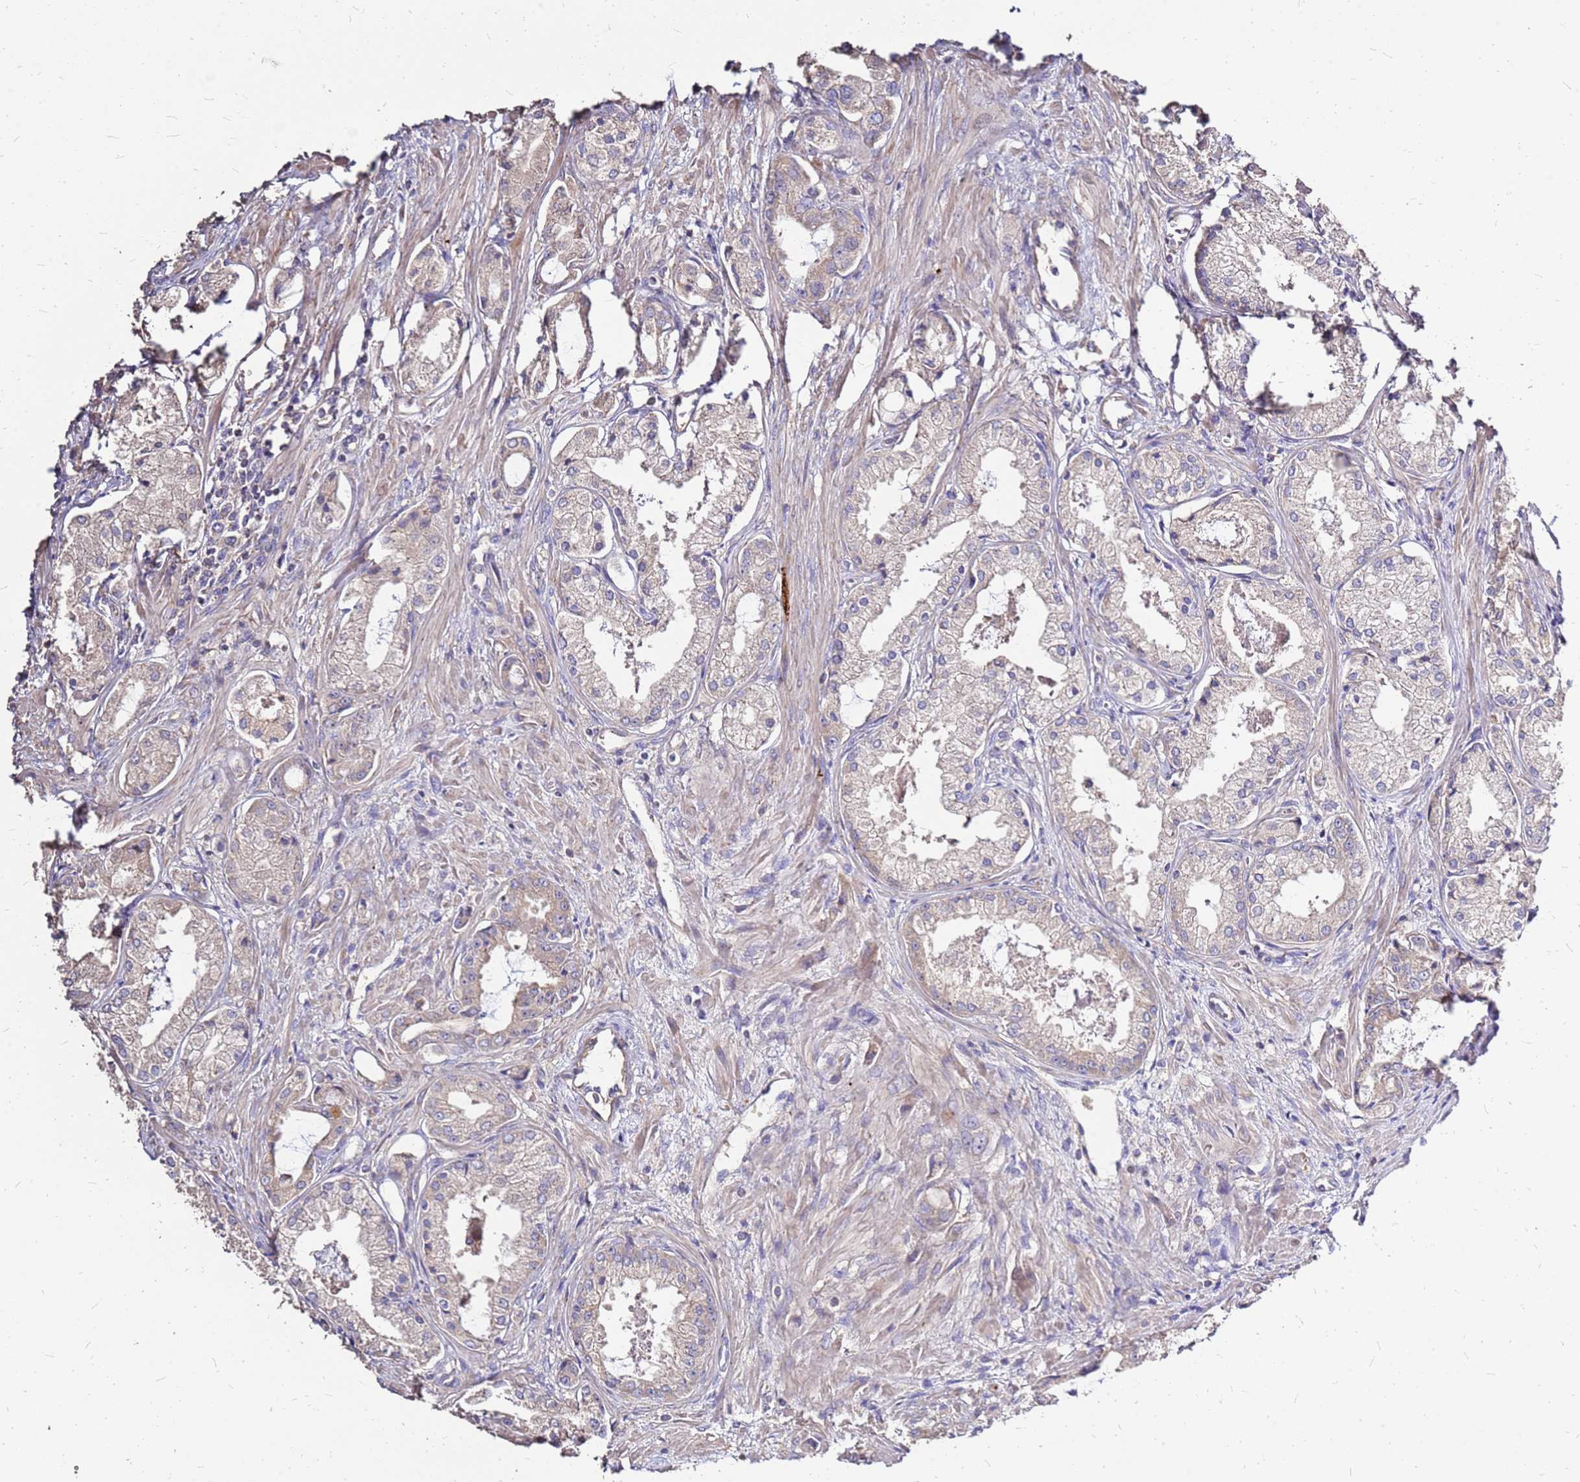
{"staining": {"intensity": "negative", "quantity": "none", "location": "none"}, "tissue": "prostate cancer", "cell_type": "Tumor cells", "image_type": "cancer", "snomed": [{"axis": "morphology", "description": "Adenocarcinoma, Low grade"}, {"axis": "topography", "description": "Prostate"}], "caption": "Tumor cells show no significant staining in prostate low-grade adenocarcinoma. Brightfield microscopy of immunohistochemistry stained with DAB (brown) and hematoxylin (blue), captured at high magnification.", "gene": "EXD3", "patient": {"sex": "male", "age": 68}}